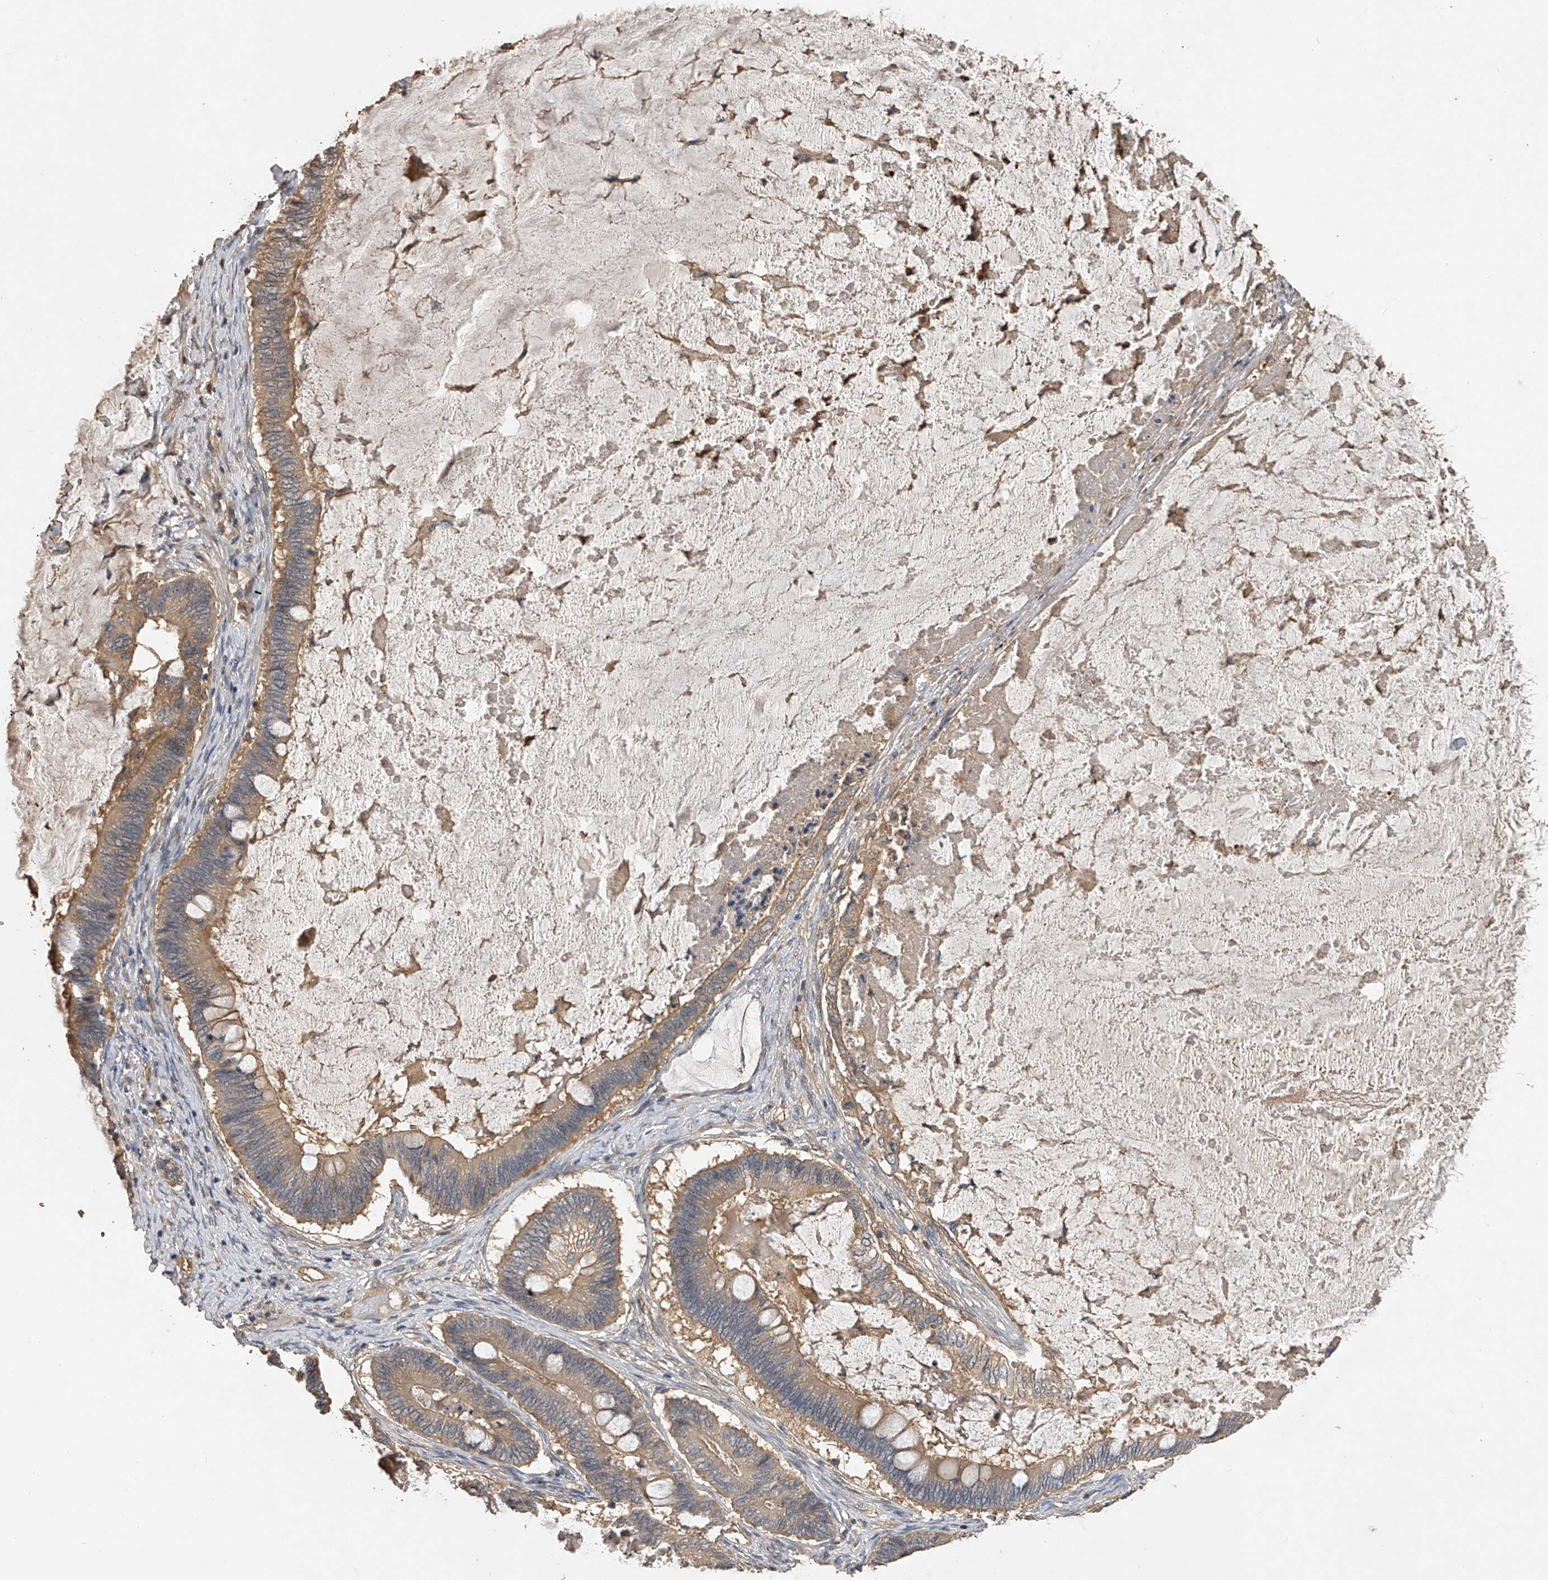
{"staining": {"intensity": "moderate", "quantity": ">75%", "location": "cytoplasmic/membranous"}, "tissue": "ovarian cancer", "cell_type": "Tumor cells", "image_type": "cancer", "snomed": [{"axis": "morphology", "description": "Cystadenocarcinoma, mucinous, NOS"}, {"axis": "topography", "description": "Ovary"}], "caption": "Protein expression analysis of human mucinous cystadenocarcinoma (ovarian) reveals moderate cytoplasmic/membranous expression in about >75% of tumor cells. Nuclei are stained in blue.", "gene": "PTPRA", "patient": {"sex": "female", "age": 61}}